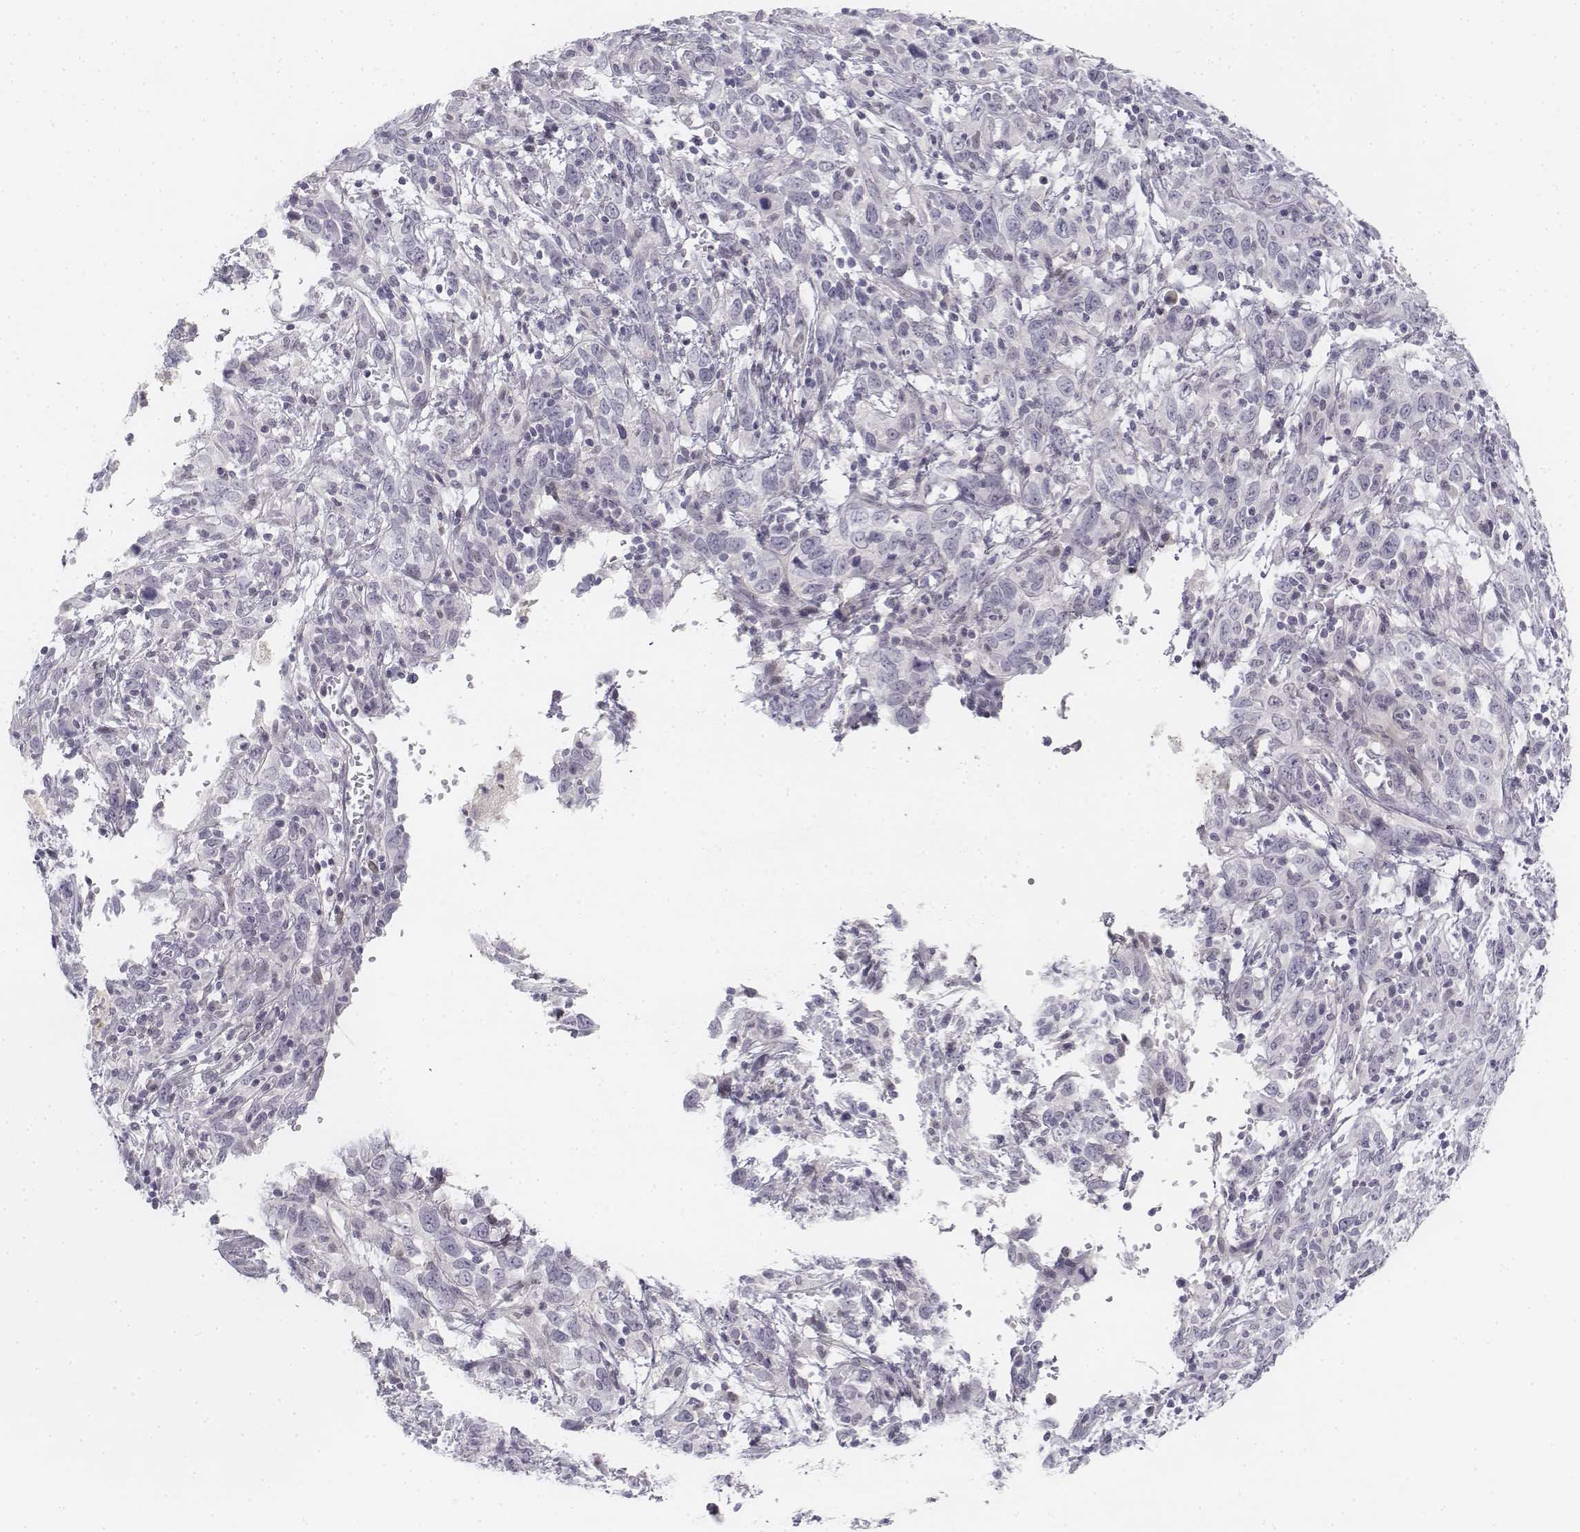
{"staining": {"intensity": "negative", "quantity": "none", "location": "none"}, "tissue": "cervical cancer", "cell_type": "Tumor cells", "image_type": "cancer", "snomed": [{"axis": "morphology", "description": "Adenocarcinoma, NOS"}, {"axis": "topography", "description": "Cervix"}], "caption": "Adenocarcinoma (cervical) was stained to show a protein in brown. There is no significant expression in tumor cells.", "gene": "KRT84", "patient": {"sex": "female", "age": 40}}